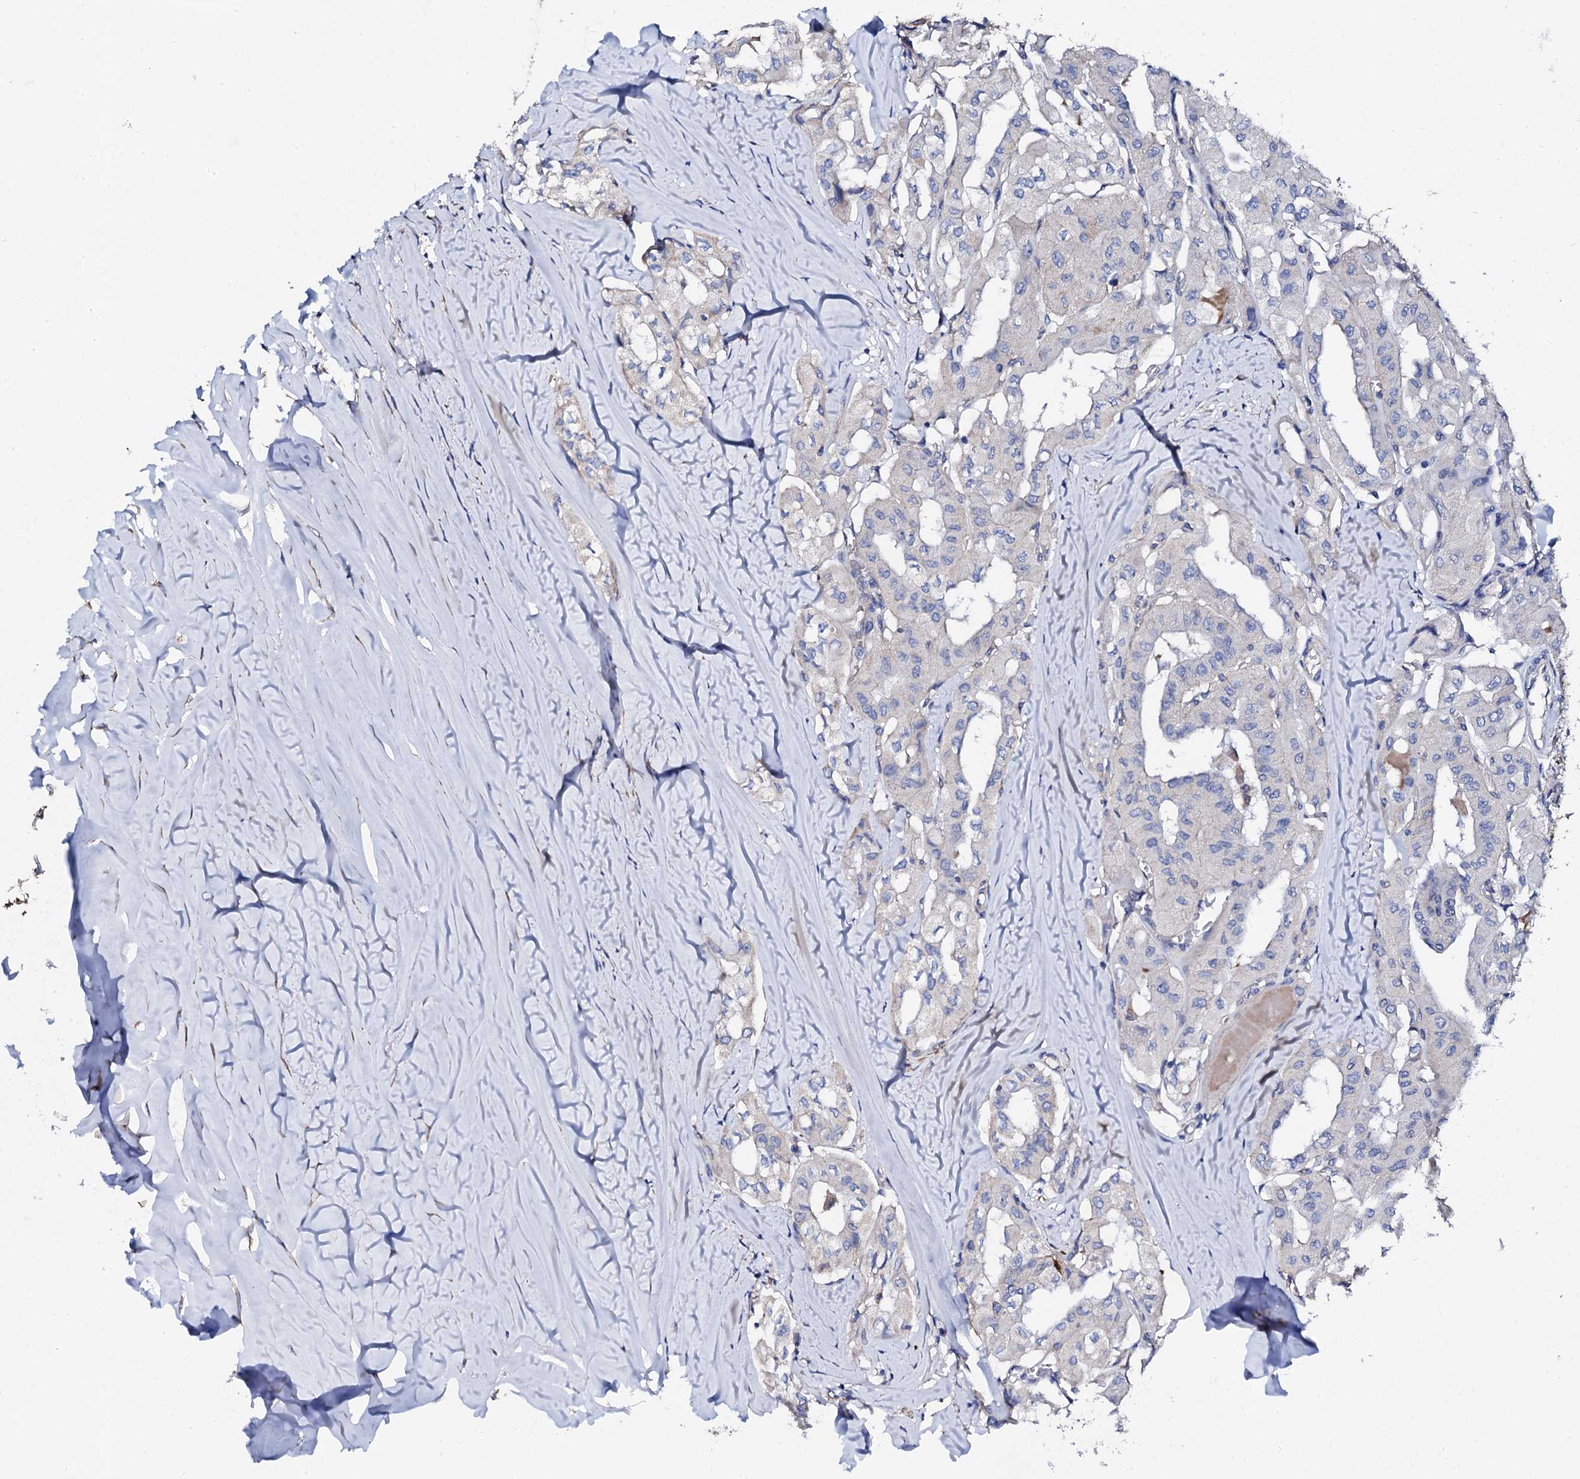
{"staining": {"intensity": "negative", "quantity": "none", "location": "none"}, "tissue": "thyroid cancer", "cell_type": "Tumor cells", "image_type": "cancer", "snomed": [{"axis": "morphology", "description": "Papillary adenocarcinoma, NOS"}, {"axis": "topography", "description": "Thyroid gland"}], "caption": "Immunohistochemistry micrograph of neoplastic tissue: thyroid cancer stained with DAB exhibits no significant protein positivity in tumor cells.", "gene": "KLHL32", "patient": {"sex": "female", "age": 59}}